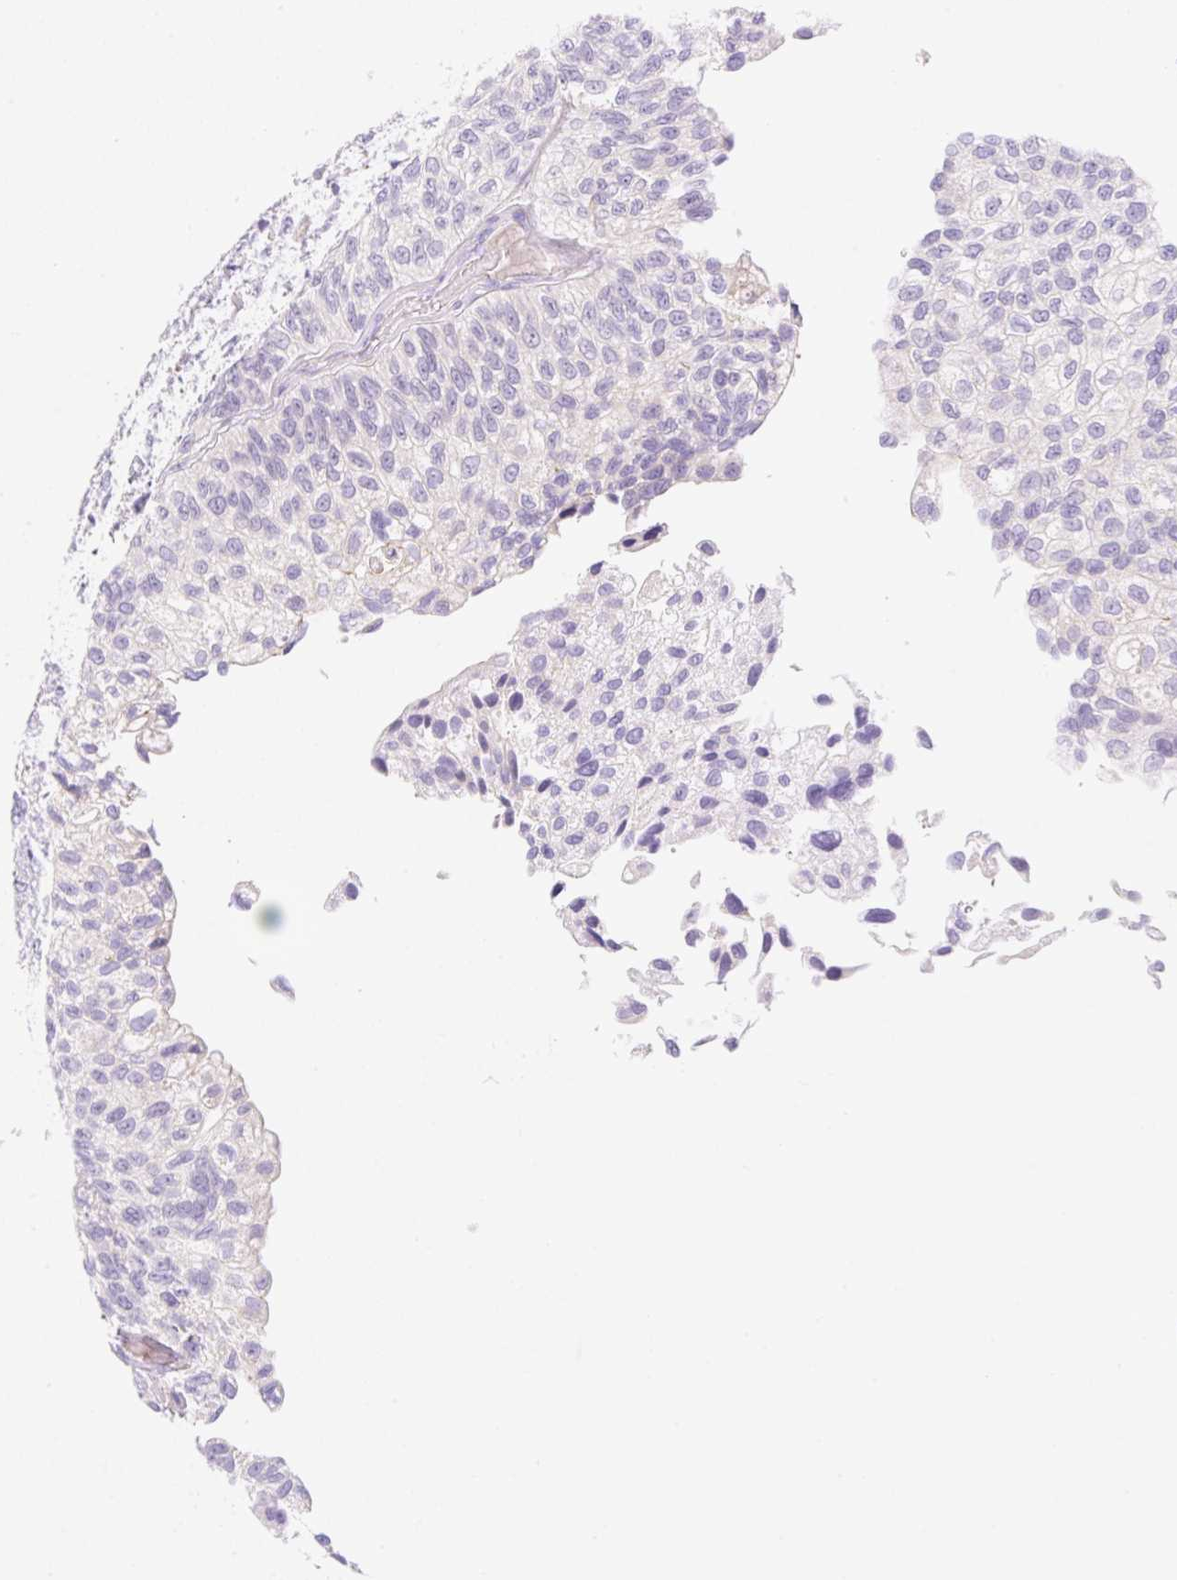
{"staining": {"intensity": "negative", "quantity": "none", "location": "none"}, "tissue": "urothelial cancer", "cell_type": "Tumor cells", "image_type": "cancer", "snomed": [{"axis": "morphology", "description": "Urothelial carcinoma, NOS"}, {"axis": "topography", "description": "Urinary bladder"}], "caption": "Immunohistochemistry of human transitional cell carcinoma shows no positivity in tumor cells.", "gene": "DENND5A", "patient": {"sex": "male", "age": 87}}